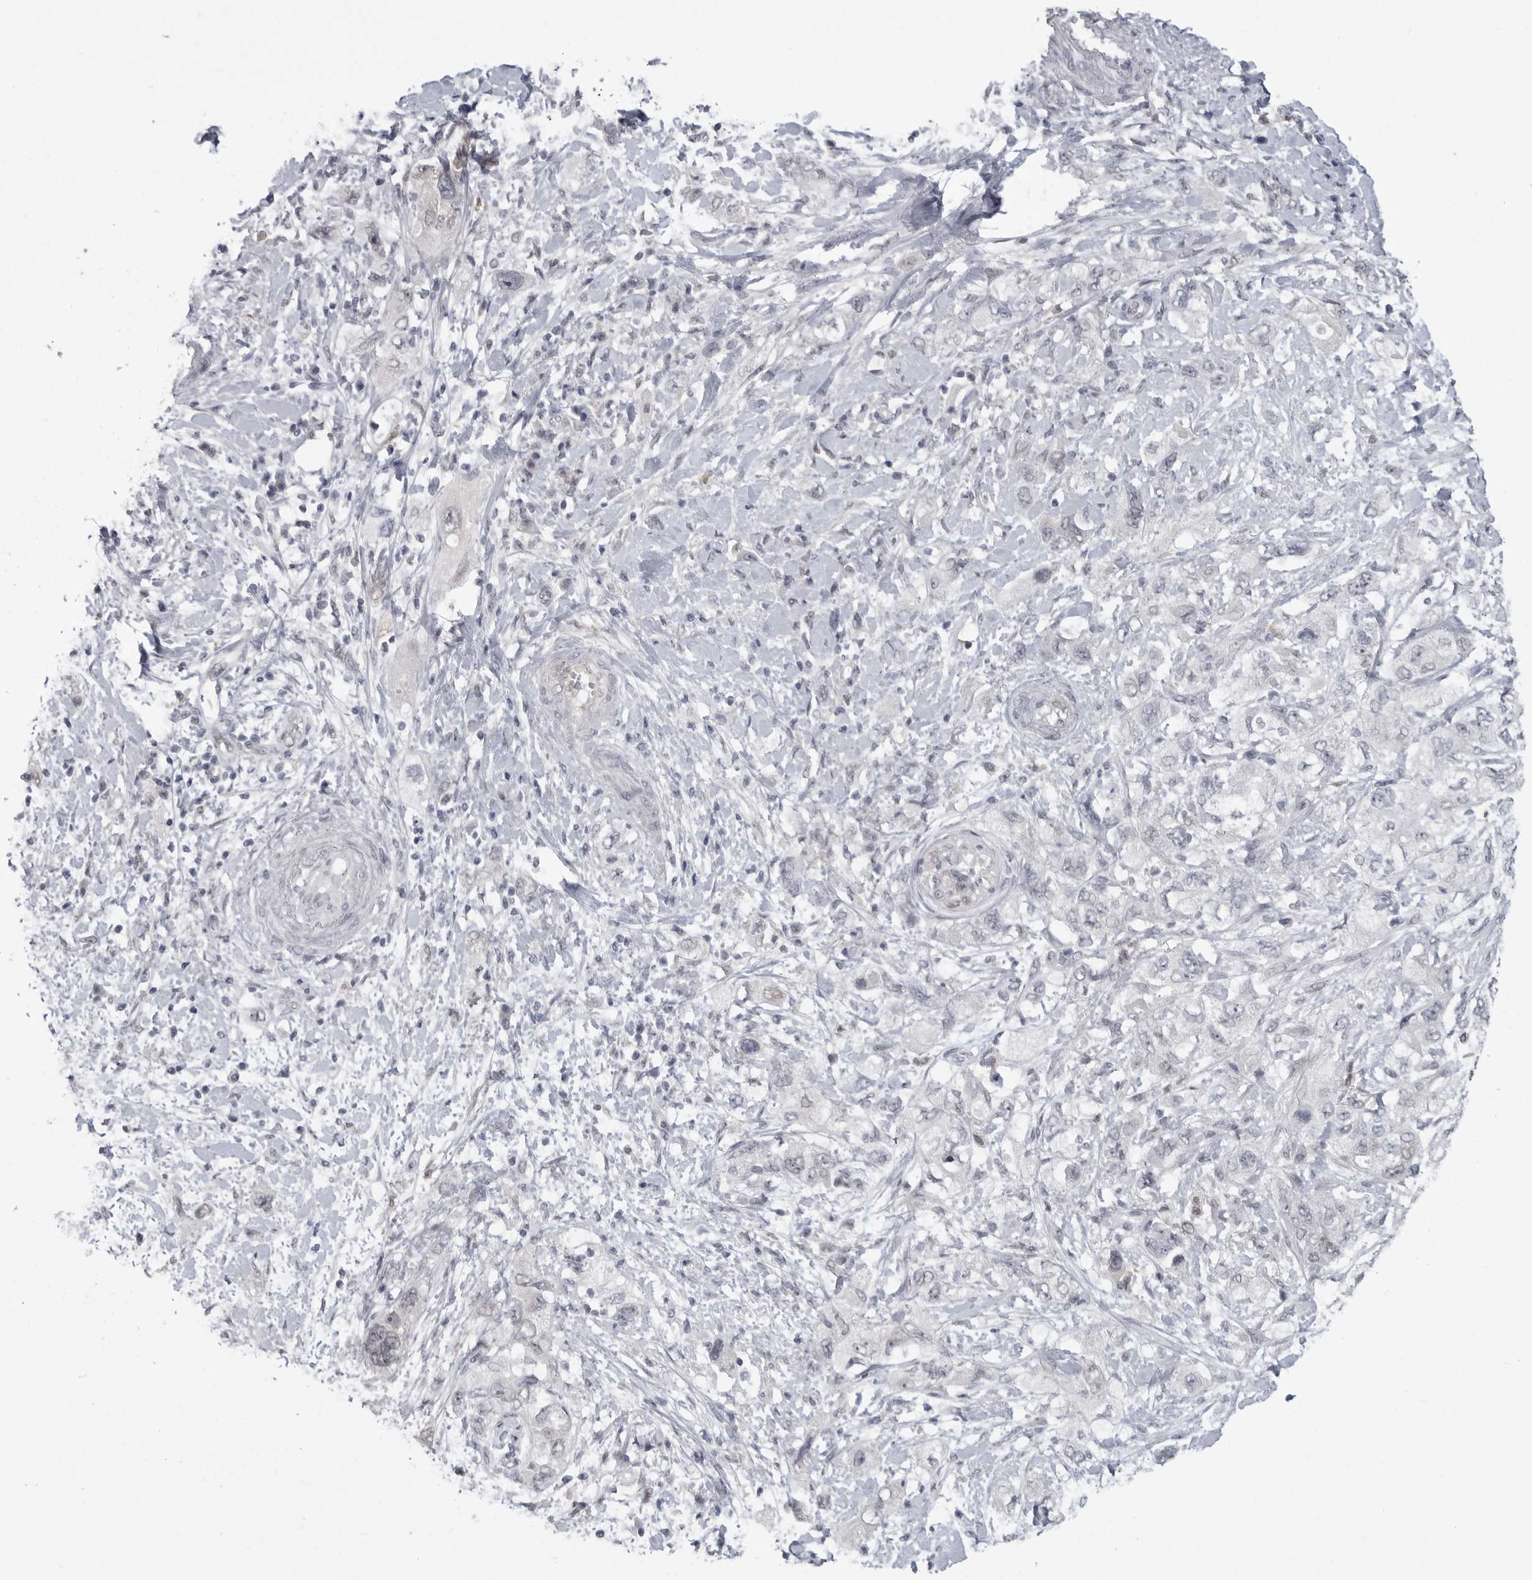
{"staining": {"intensity": "negative", "quantity": "none", "location": "none"}, "tissue": "pancreatic cancer", "cell_type": "Tumor cells", "image_type": "cancer", "snomed": [{"axis": "morphology", "description": "Adenocarcinoma, NOS"}, {"axis": "topography", "description": "Pancreas"}], "caption": "High power microscopy image of an immunohistochemistry histopathology image of adenocarcinoma (pancreatic), revealing no significant expression in tumor cells. (Brightfield microscopy of DAB (3,3'-diaminobenzidine) IHC at high magnification).", "gene": "PNPO", "patient": {"sex": "female", "age": 73}}